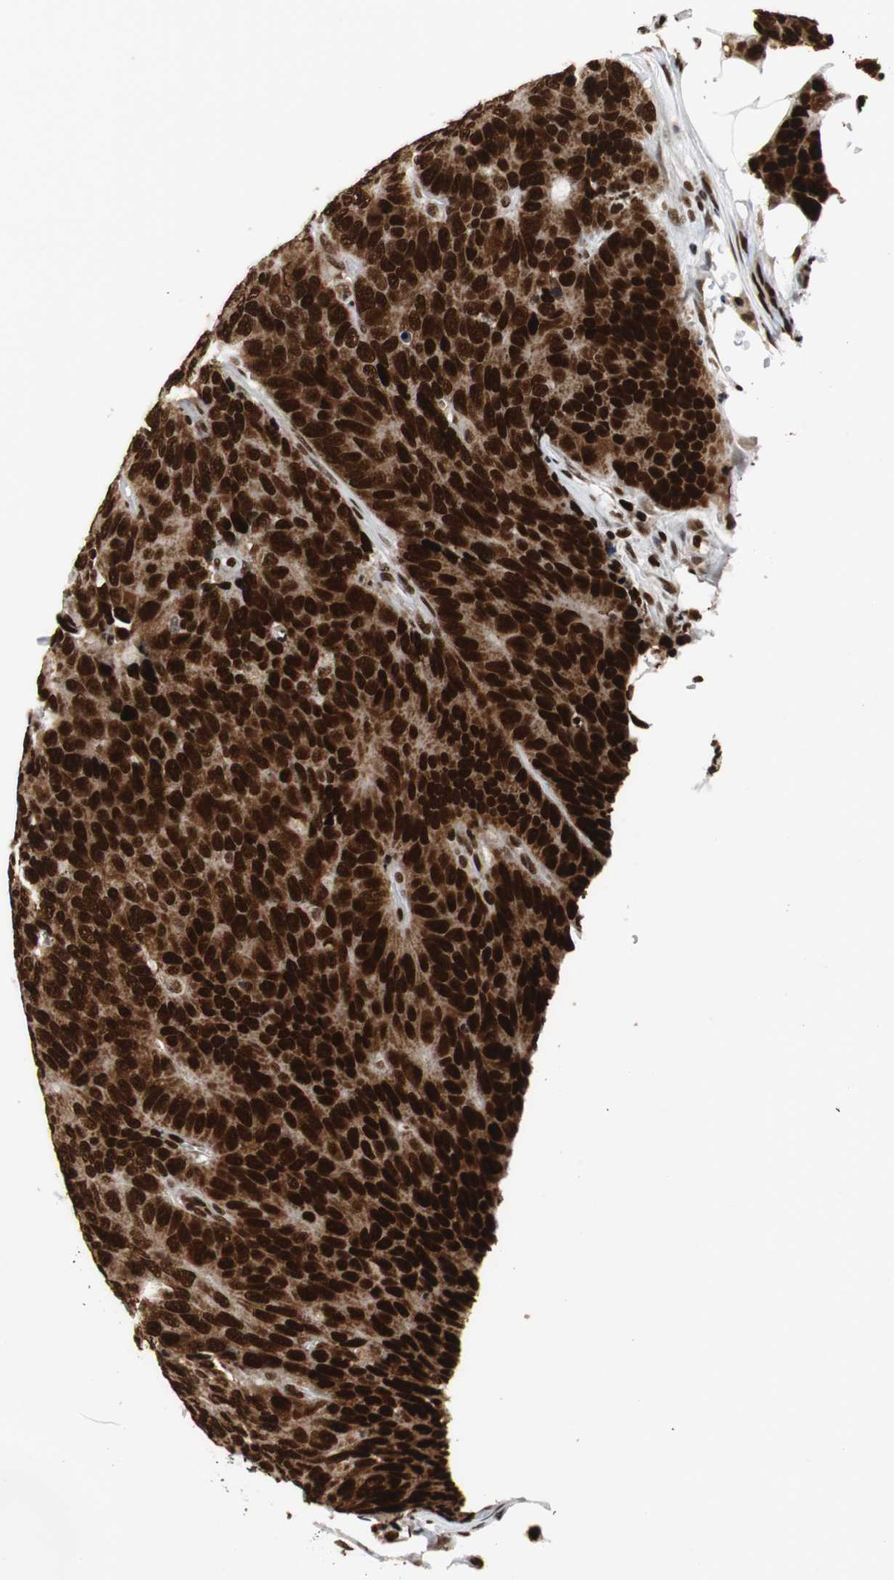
{"staining": {"intensity": "strong", "quantity": ">75%", "location": "cytoplasmic/membranous,nuclear"}, "tissue": "colorectal cancer", "cell_type": "Tumor cells", "image_type": "cancer", "snomed": [{"axis": "morphology", "description": "Adenocarcinoma, NOS"}, {"axis": "topography", "description": "Colon"}], "caption": "There is high levels of strong cytoplasmic/membranous and nuclear staining in tumor cells of colorectal adenocarcinoma, as demonstrated by immunohistochemical staining (brown color).", "gene": "HDAC1", "patient": {"sex": "female", "age": 86}}